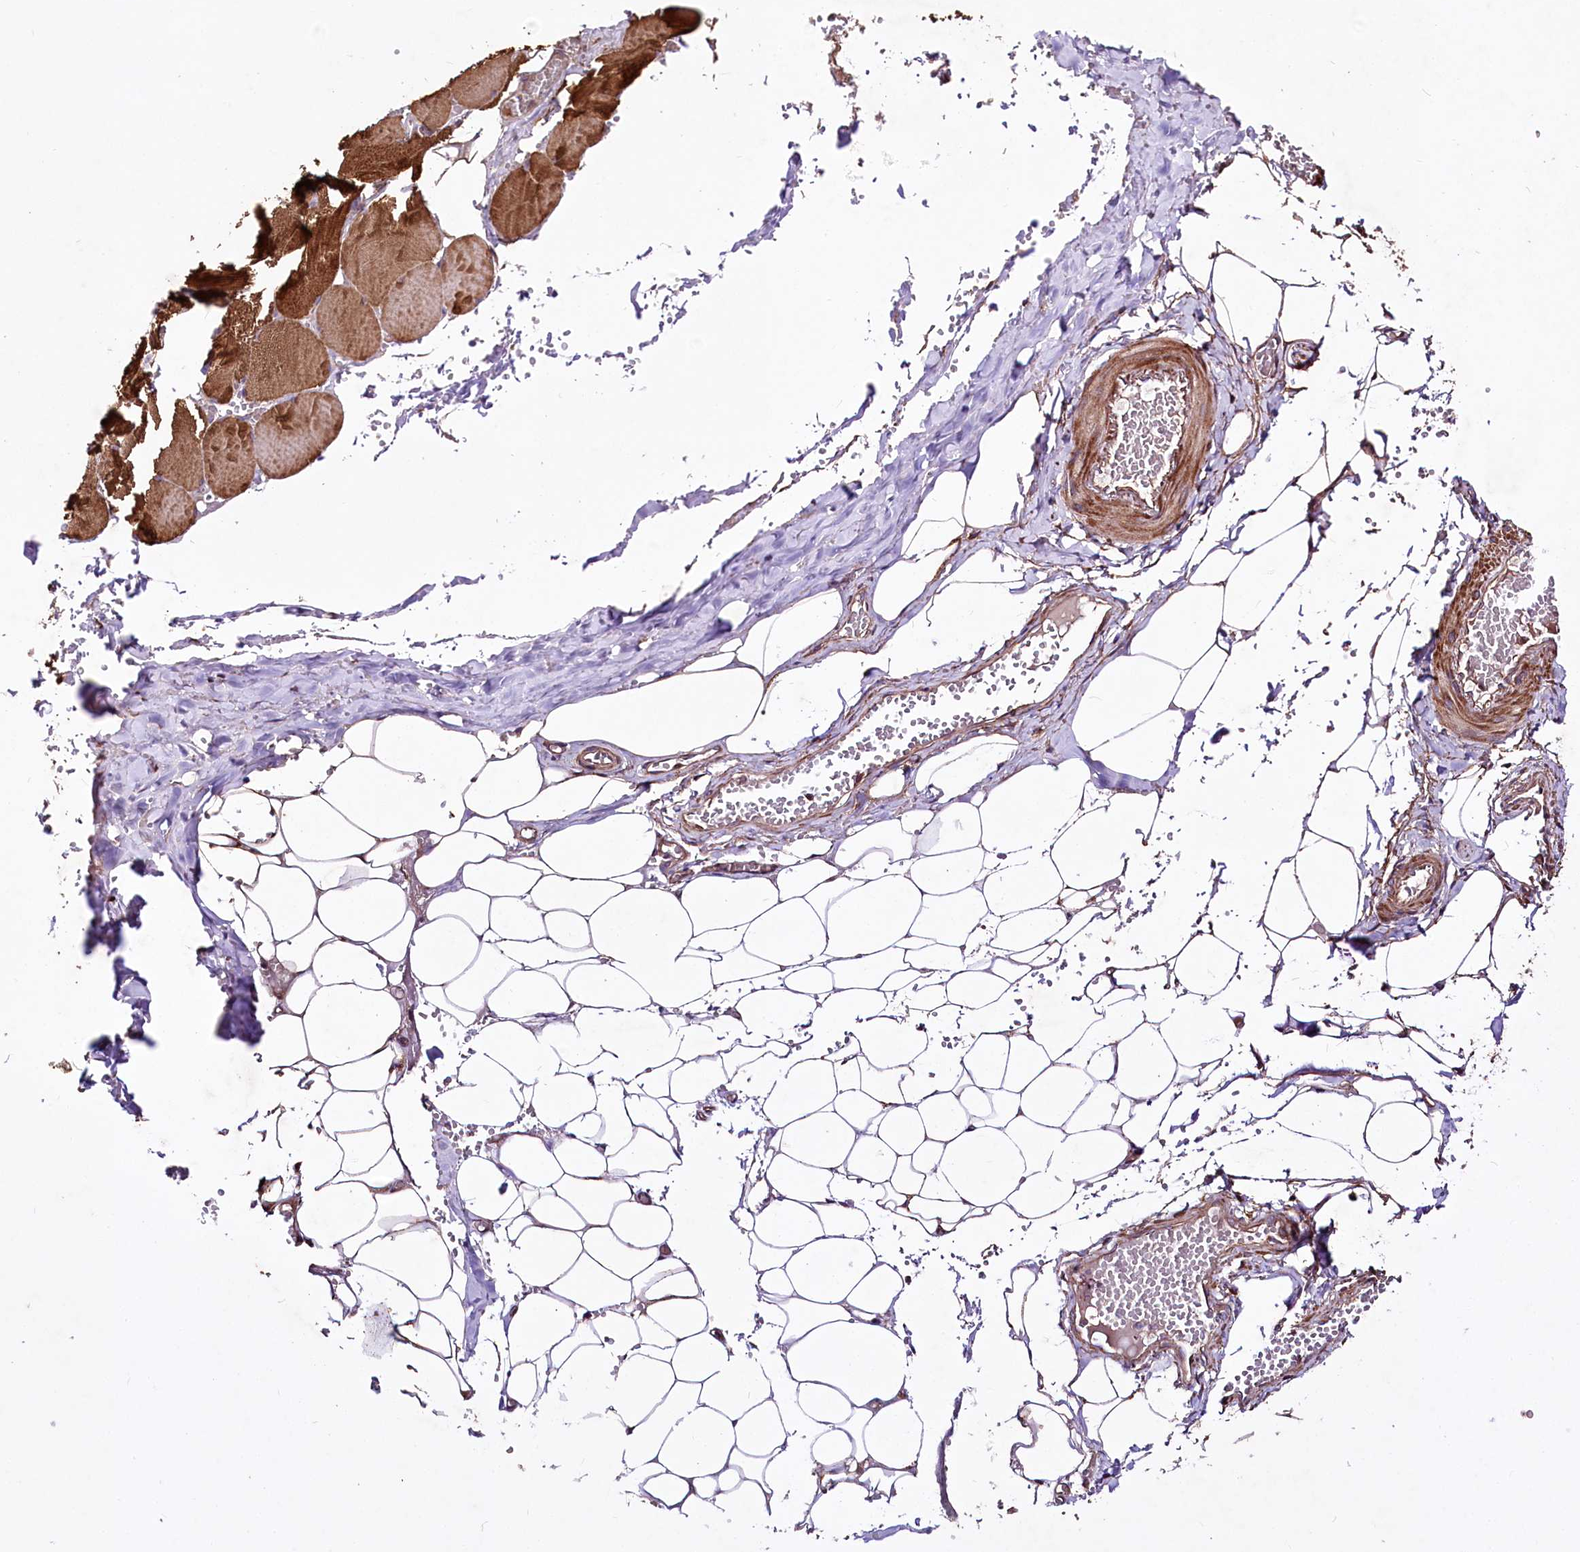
{"staining": {"intensity": "moderate", "quantity": ">75%", "location": "cytoplasmic/membranous"}, "tissue": "adipose tissue", "cell_type": "Adipocytes", "image_type": "normal", "snomed": [{"axis": "morphology", "description": "Normal tissue, NOS"}, {"axis": "topography", "description": "Skeletal muscle"}, {"axis": "topography", "description": "Peripheral nerve tissue"}], "caption": "Approximately >75% of adipocytes in normal adipose tissue demonstrate moderate cytoplasmic/membranous protein staining as visualized by brown immunohistochemical staining.", "gene": "WWC1", "patient": {"sex": "female", "age": 55}}